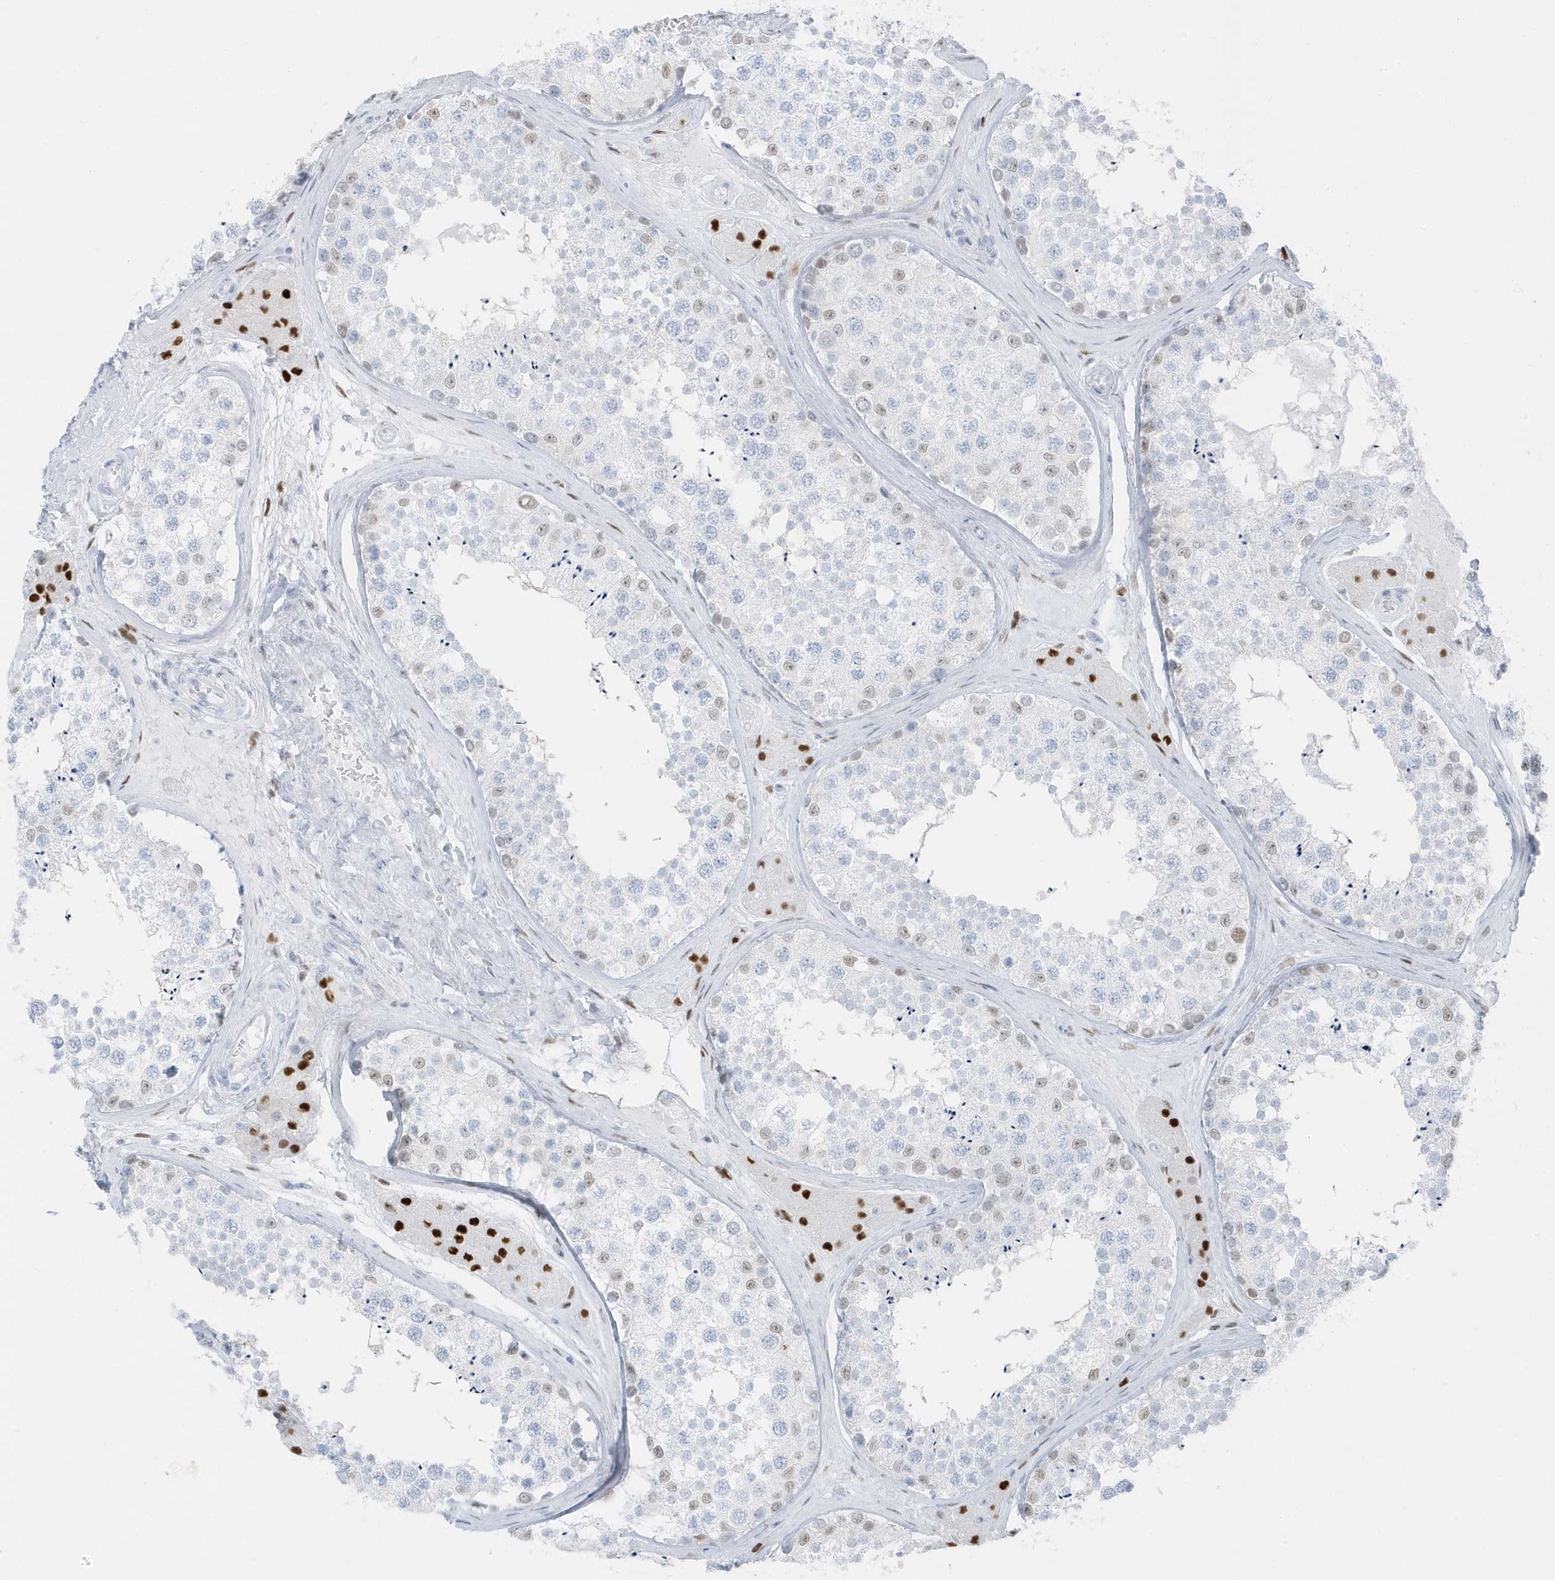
{"staining": {"intensity": "negative", "quantity": "none", "location": "none"}, "tissue": "testis", "cell_type": "Cells in seminiferous ducts", "image_type": "normal", "snomed": [{"axis": "morphology", "description": "Normal tissue, NOS"}, {"axis": "topography", "description": "Testis"}], "caption": "This is a photomicrograph of IHC staining of benign testis, which shows no positivity in cells in seminiferous ducts.", "gene": "SMIM34", "patient": {"sex": "male", "age": 46}}